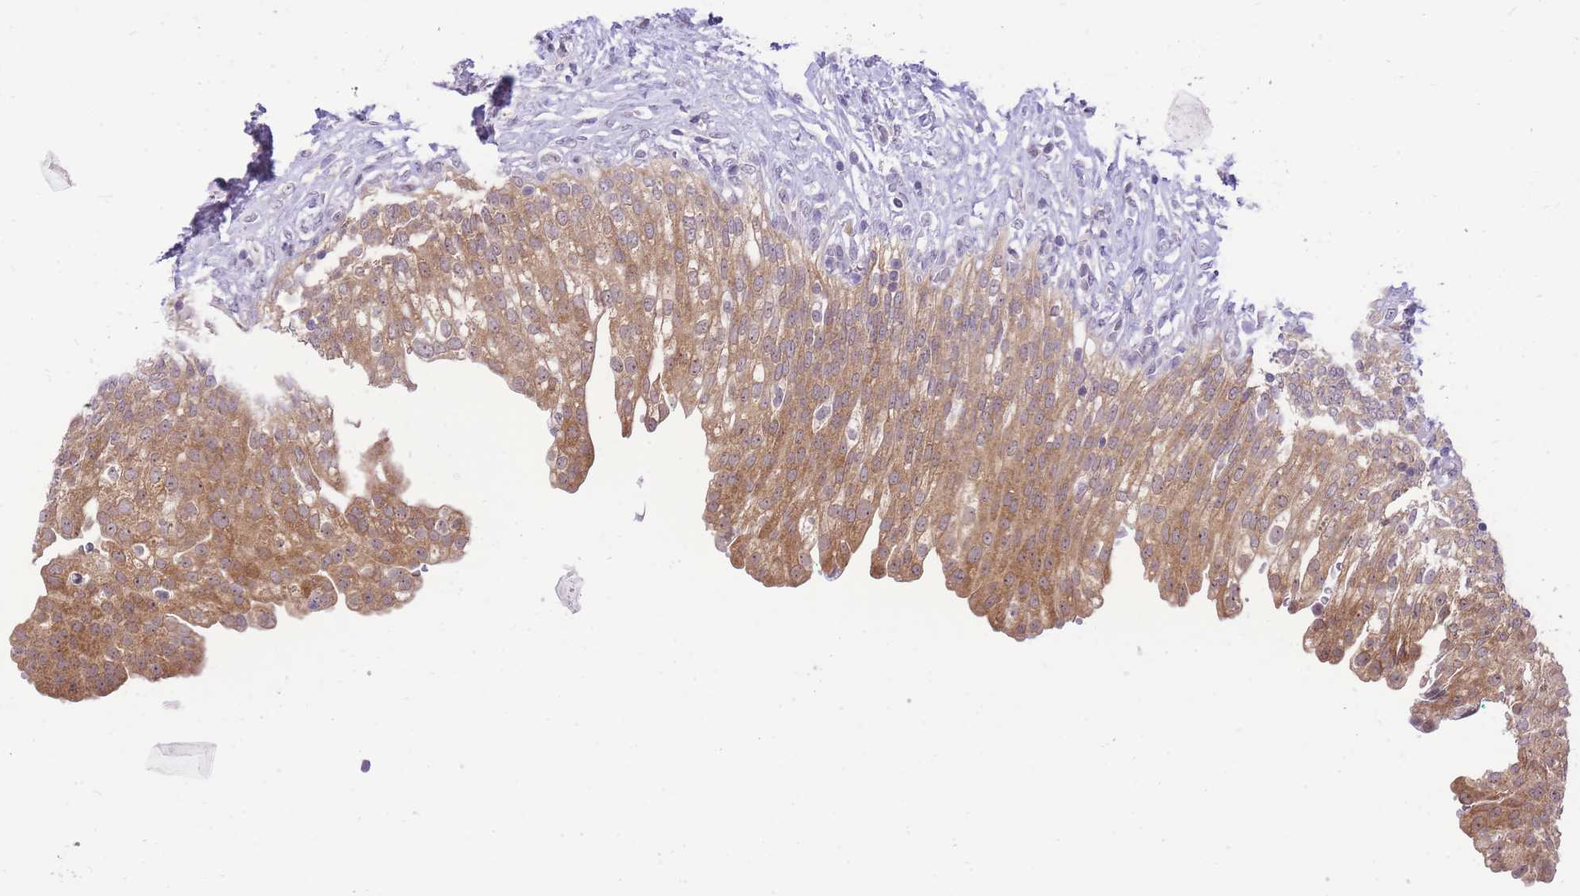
{"staining": {"intensity": "moderate", "quantity": ">75%", "location": "cytoplasmic/membranous"}, "tissue": "urinary bladder", "cell_type": "Urothelial cells", "image_type": "normal", "snomed": [{"axis": "morphology", "description": "Urothelial carcinoma, High grade"}, {"axis": "topography", "description": "Urinary bladder"}], "caption": "Human urinary bladder stained with a brown dye exhibits moderate cytoplasmic/membranous positive staining in about >75% of urothelial cells.", "gene": "STK39", "patient": {"sex": "male", "age": 46}}